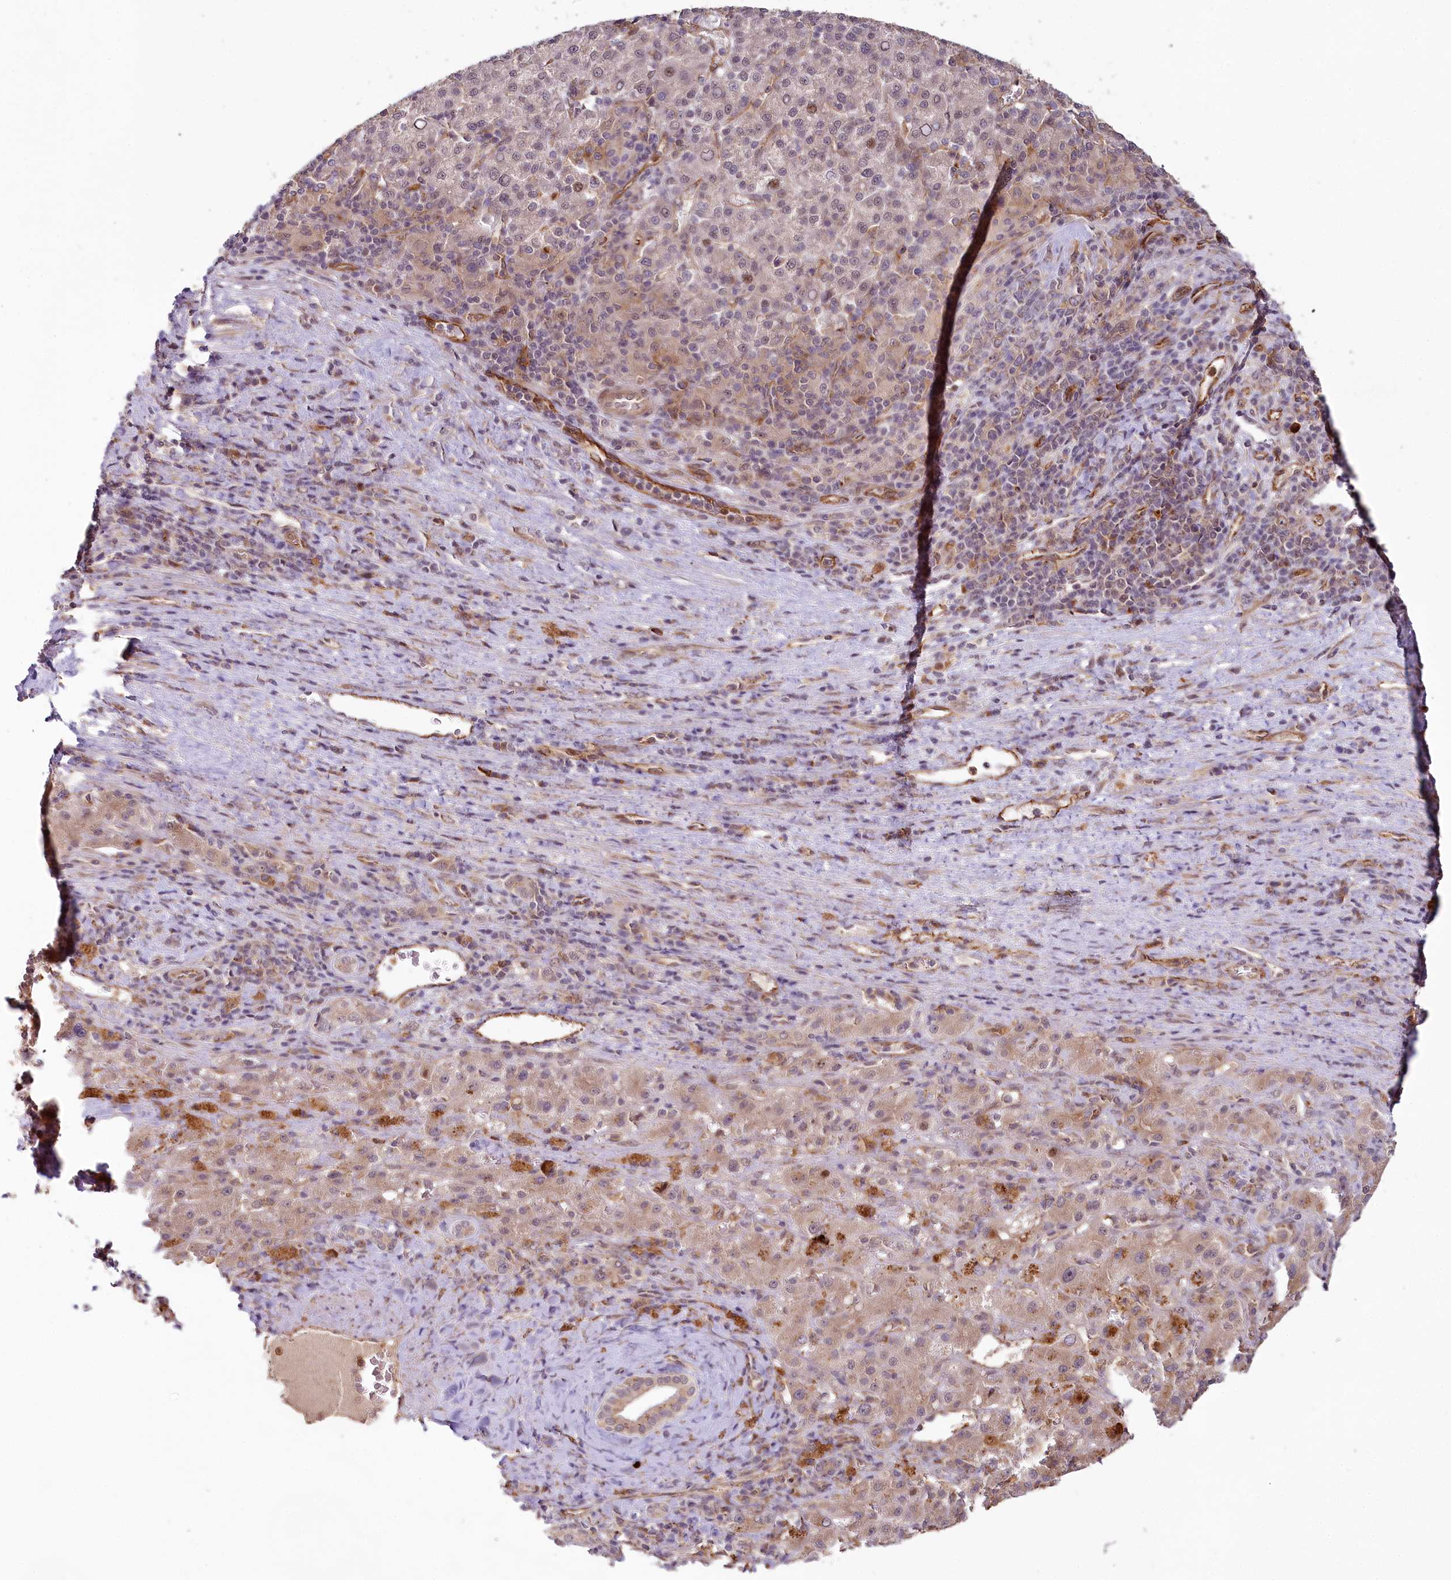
{"staining": {"intensity": "moderate", "quantity": "<25%", "location": "nuclear"}, "tissue": "liver cancer", "cell_type": "Tumor cells", "image_type": "cancer", "snomed": [{"axis": "morphology", "description": "Carcinoma, Hepatocellular, NOS"}, {"axis": "topography", "description": "Liver"}], "caption": "Immunohistochemistry histopathology image of neoplastic tissue: liver cancer (hepatocellular carcinoma) stained using immunohistochemistry (IHC) shows low levels of moderate protein expression localized specifically in the nuclear of tumor cells, appearing as a nuclear brown color.", "gene": "ALKBH8", "patient": {"sex": "female", "age": 58}}